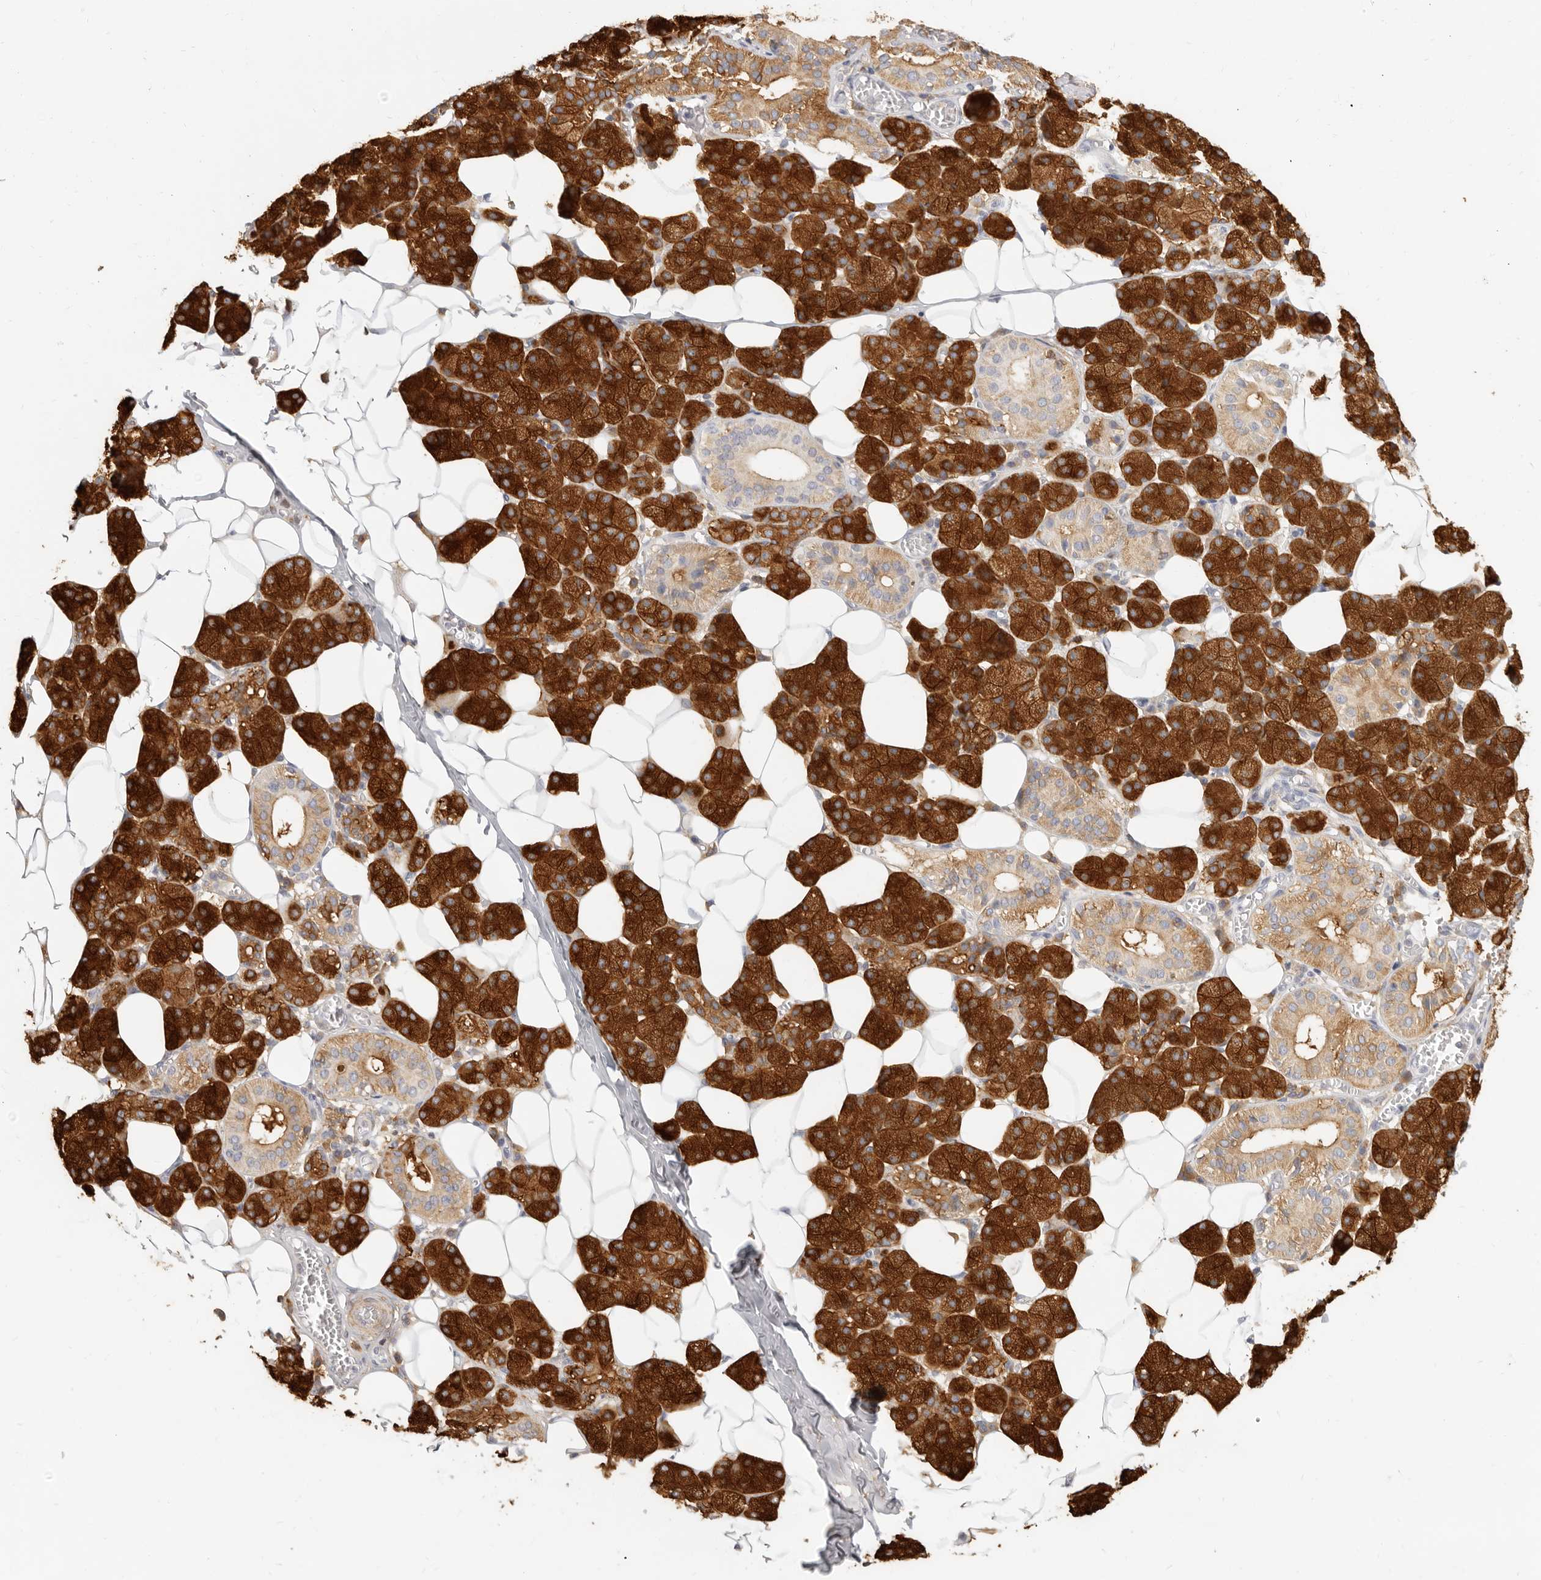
{"staining": {"intensity": "strong", "quantity": ">75%", "location": "cytoplasmic/membranous"}, "tissue": "salivary gland", "cell_type": "Glandular cells", "image_type": "normal", "snomed": [{"axis": "morphology", "description": "Normal tissue, NOS"}, {"axis": "topography", "description": "Salivary gland"}], "caption": "Strong cytoplasmic/membranous positivity for a protein is appreciated in approximately >75% of glandular cells of benign salivary gland using immunohistochemistry (IHC).", "gene": "NIBAN1", "patient": {"sex": "female", "age": 33}}